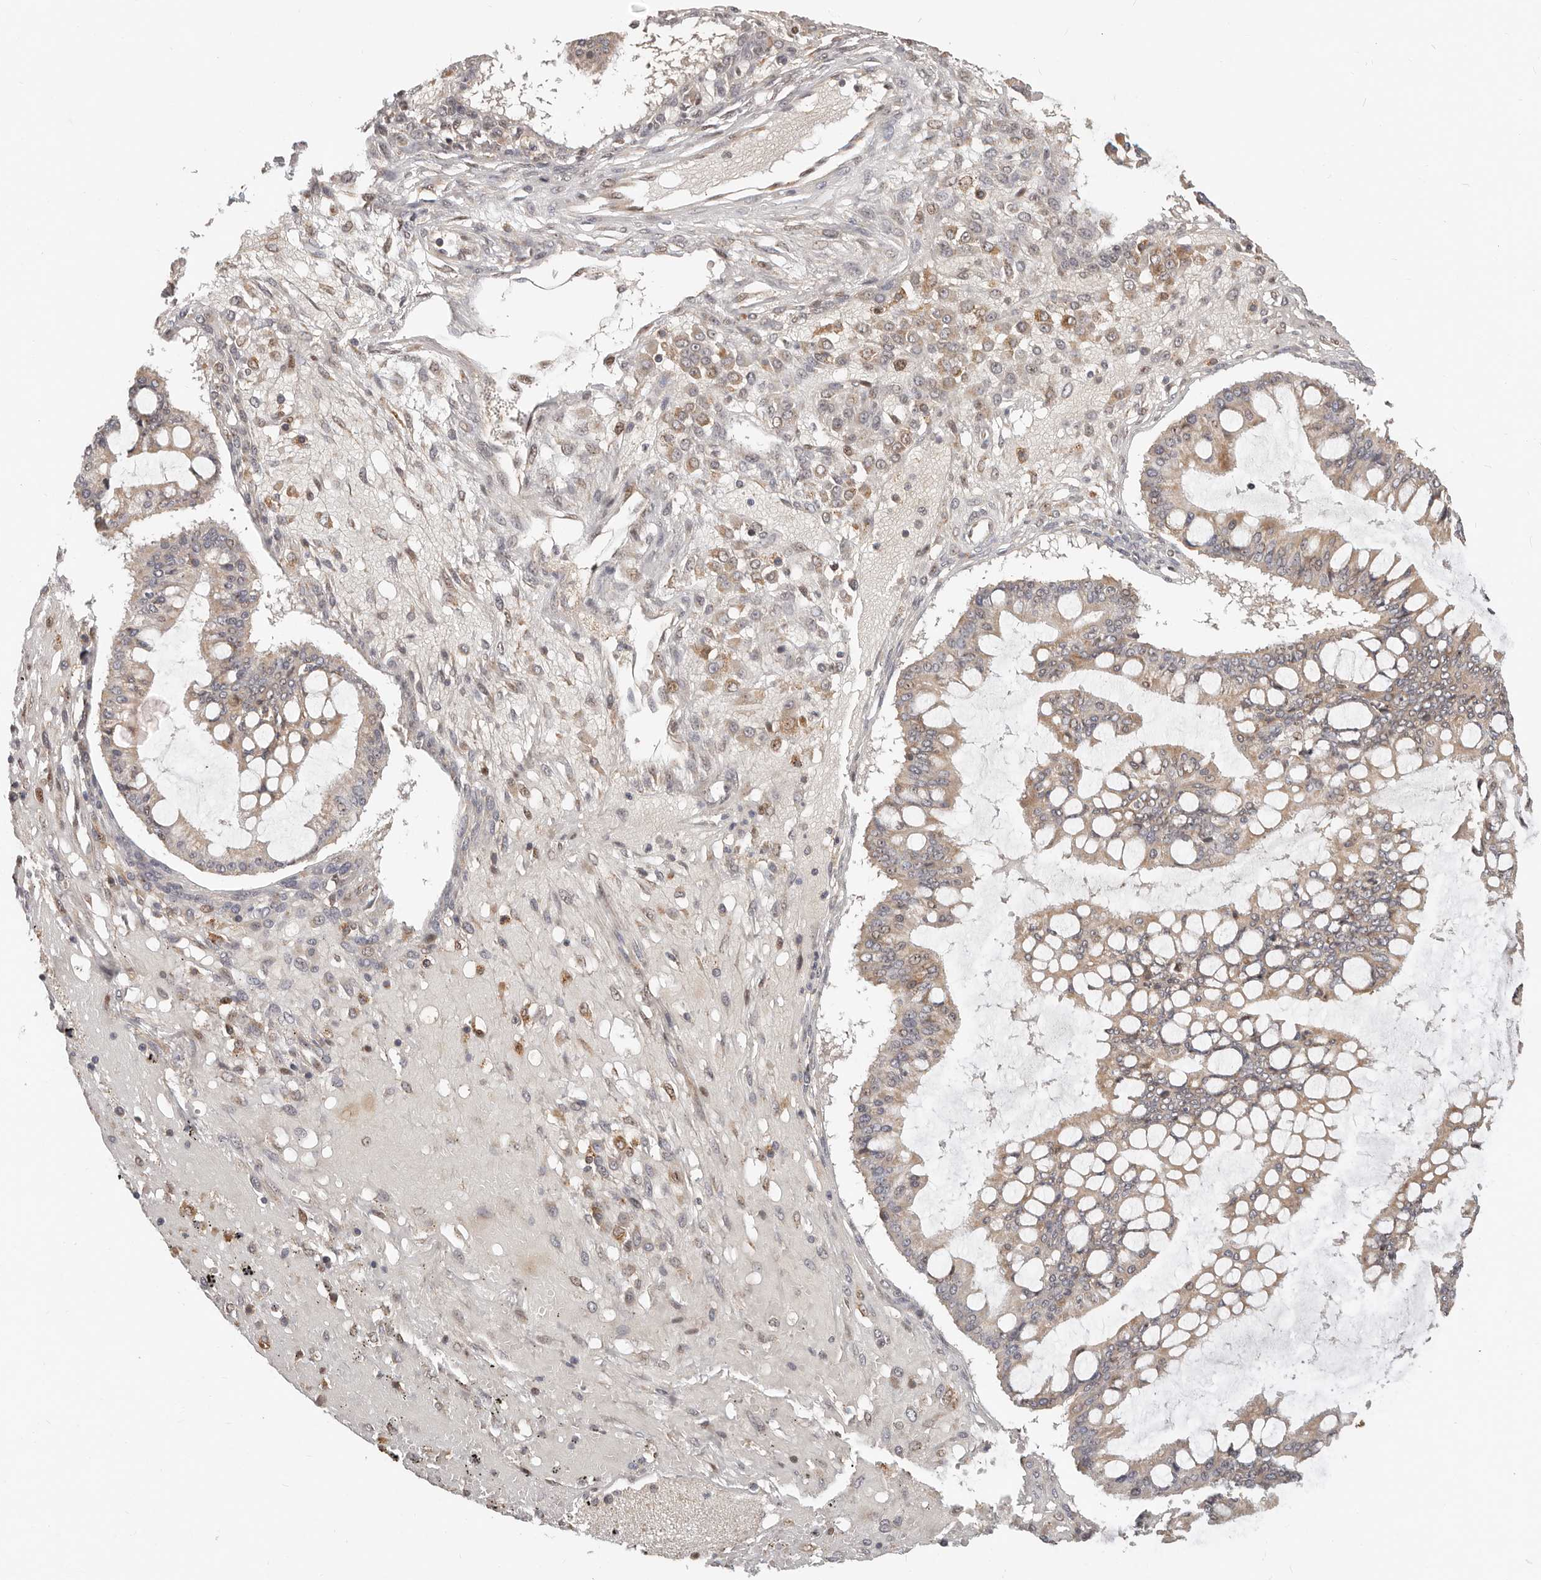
{"staining": {"intensity": "weak", "quantity": ">75%", "location": "cytoplasmic/membranous"}, "tissue": "ovarian cancer", "cell_type": "Tumor cells", "image_type": "cancer", "snomed": [{"axis": "morphology", "description": "Cystadenocarcinoma, mucinous, NOS"}, {"axis": "topography", "description": "Ovary"}], "caption": "Ovarian cancer (mucinous cystadenocarcinoma) stained with DAB immunohistochemistry demonstrates low levels of weak cytoplasmic/membranous expression in about >75% of tumor cells.", "gene": "ZRANB1", "patient": {"sex": "female", "age": 73}}